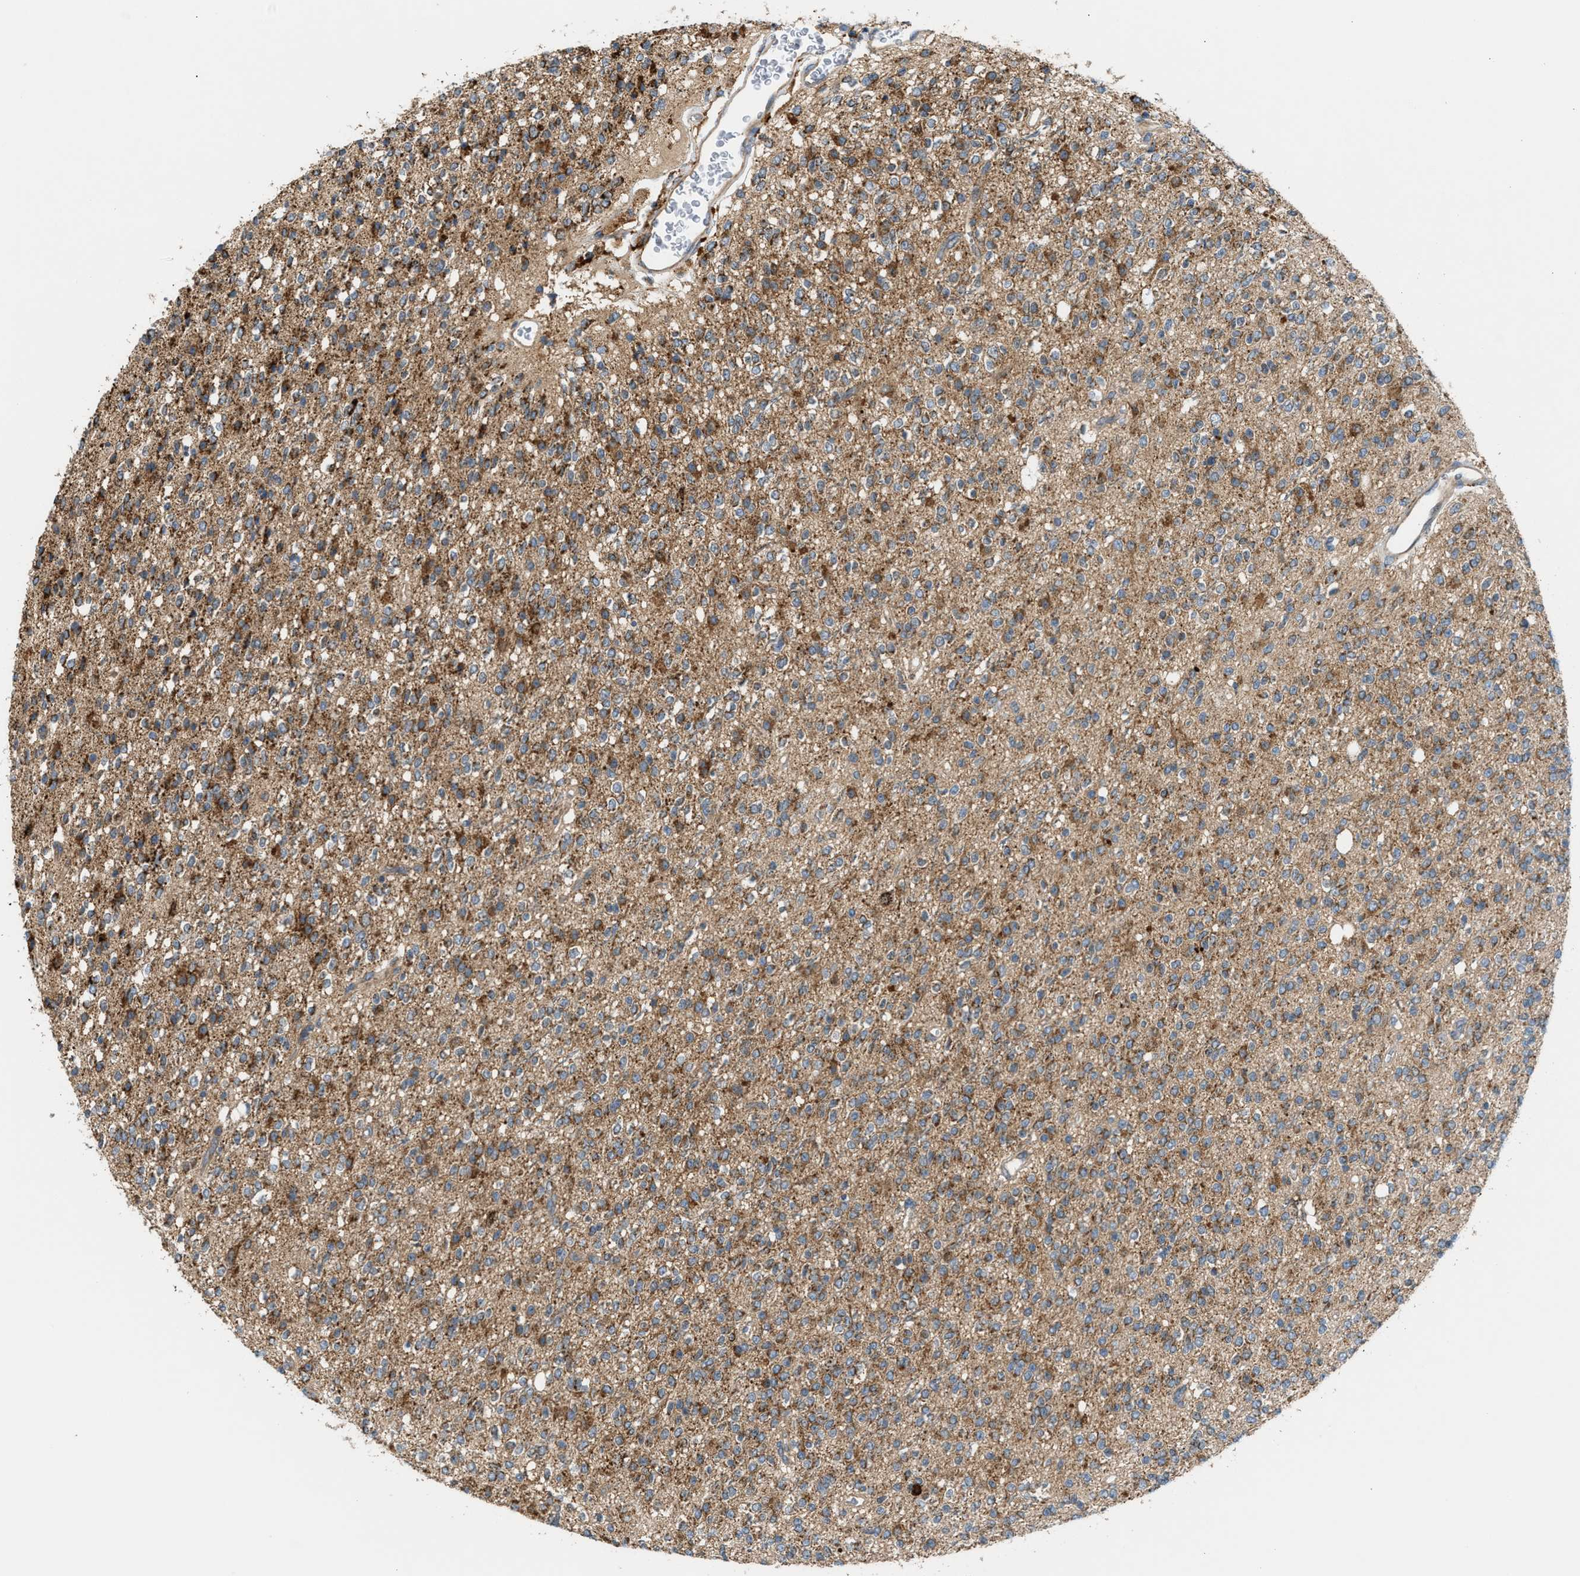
{"staining": {"intensity": "moderate", "quantity": ">75%", "location": "cytoplasmic/membranous"}, "tissue": "glioma", "cell_type": "Tumor cells", "image_type": "cancer", "snomed": [{"axis": "morphology", "description": "Glioma, malignant, High grade"}, {"axis": "topography", "description": "Brain"}], "caption": "Glioma stained for a protein (brown) displays moderate cytoplasmic/membranous positive positivity in about >75% of tumor cells.", "gene": "PDCL", "patient": {"sex": "male", "age": 34}}